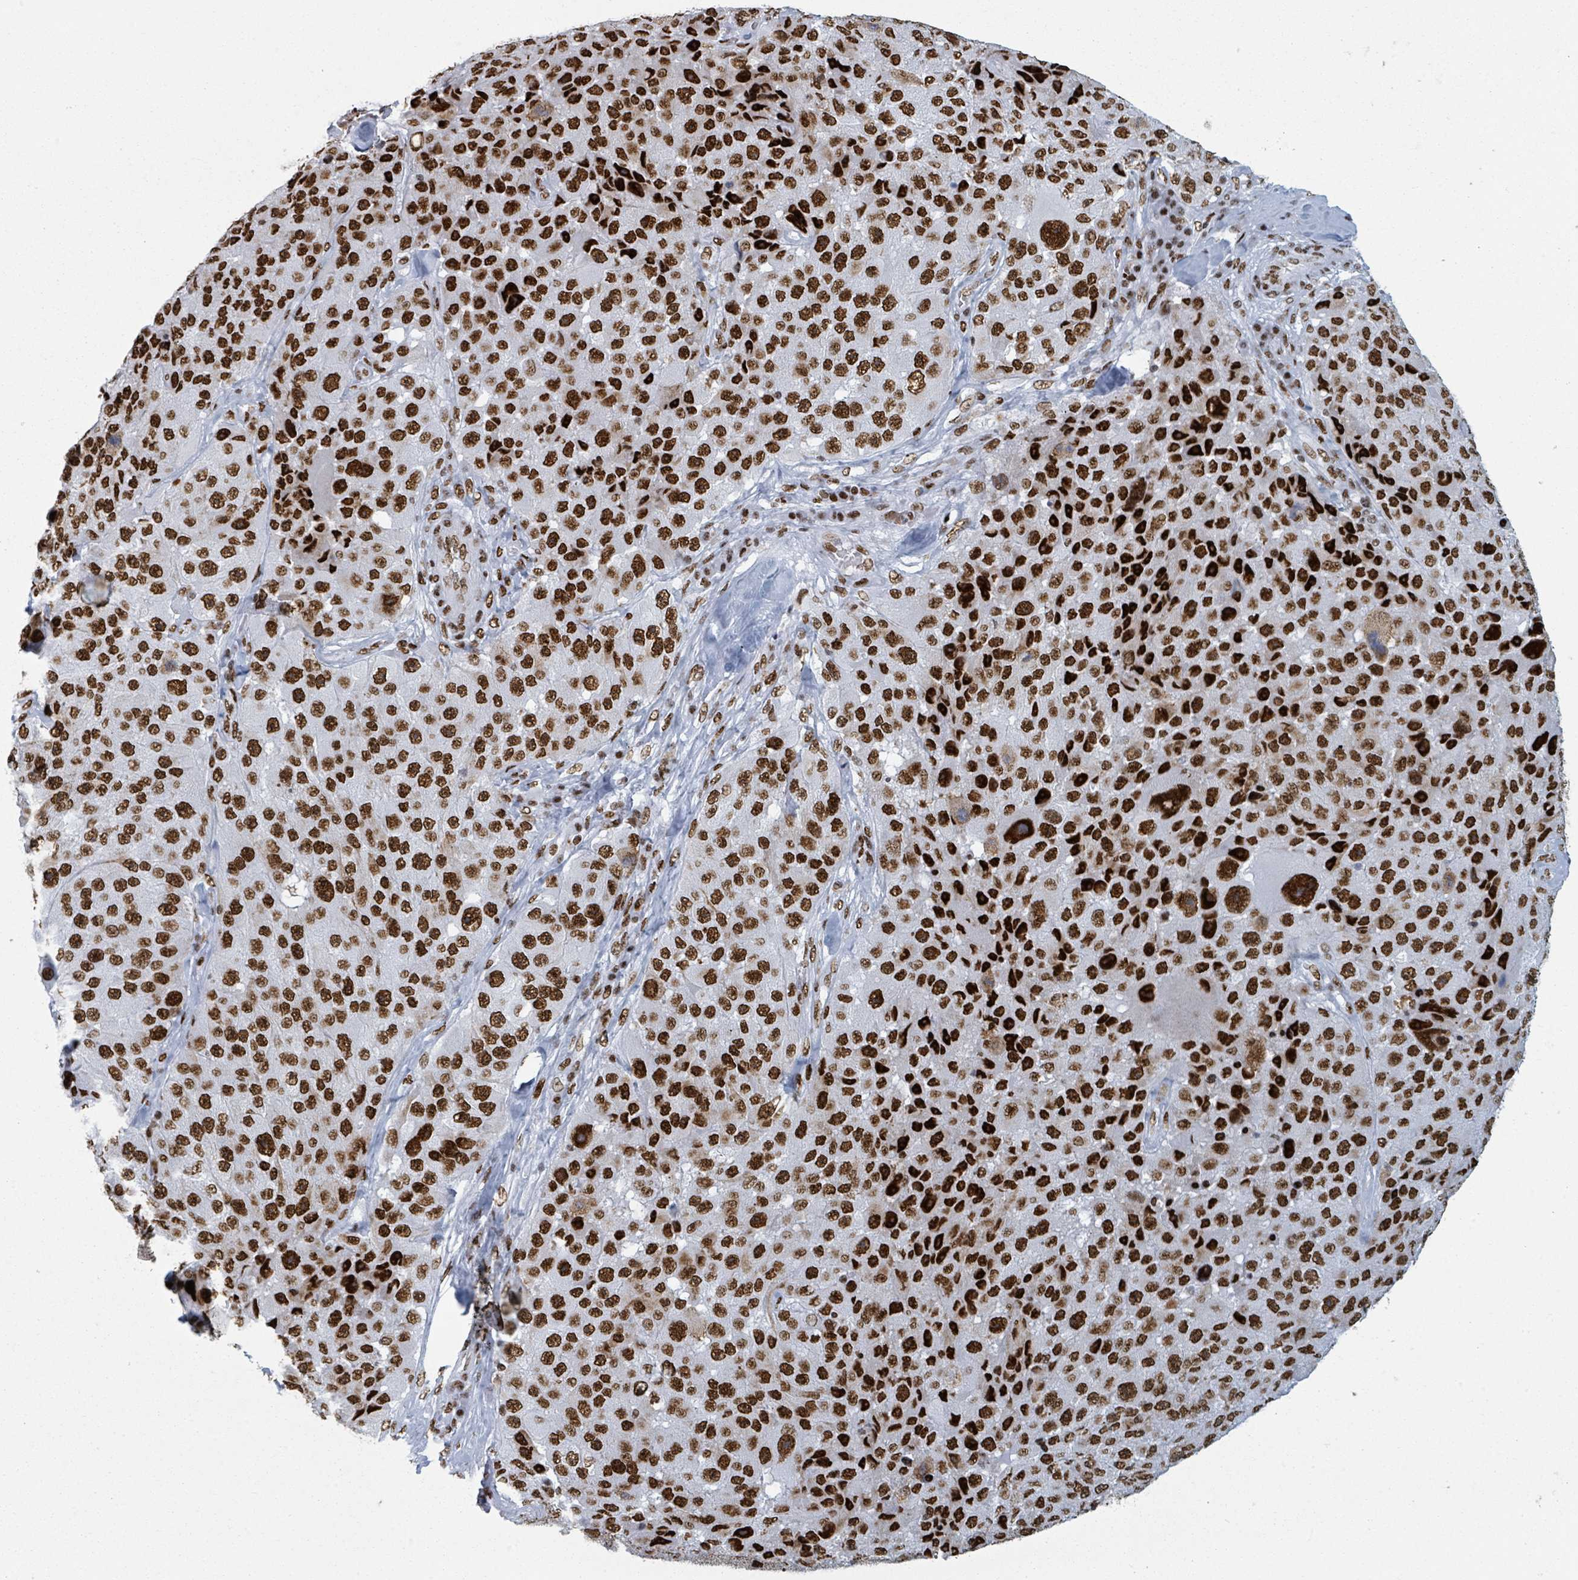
{"staining": {"intensity": "strong", "quantity": ">75%", "location": "nuclear"}, "tissue": "melanoma", "cell_type": "Tumor cells", "image_type": "cancer", "snomed": [{"axis": "morphology", "description": "Malignant melanoma, Metastatic site"}, {"axis": "topography", "description": "Lymph node"}], "caption": "Protein expression analysis of human malignant melanoma (metastatic site) reveals strong nuclear staining in approximately >75% of tumor cells. Nuclei are stained in blue.", "gene": "DHX16", "patient": {"sex": "male", "age": 62}}